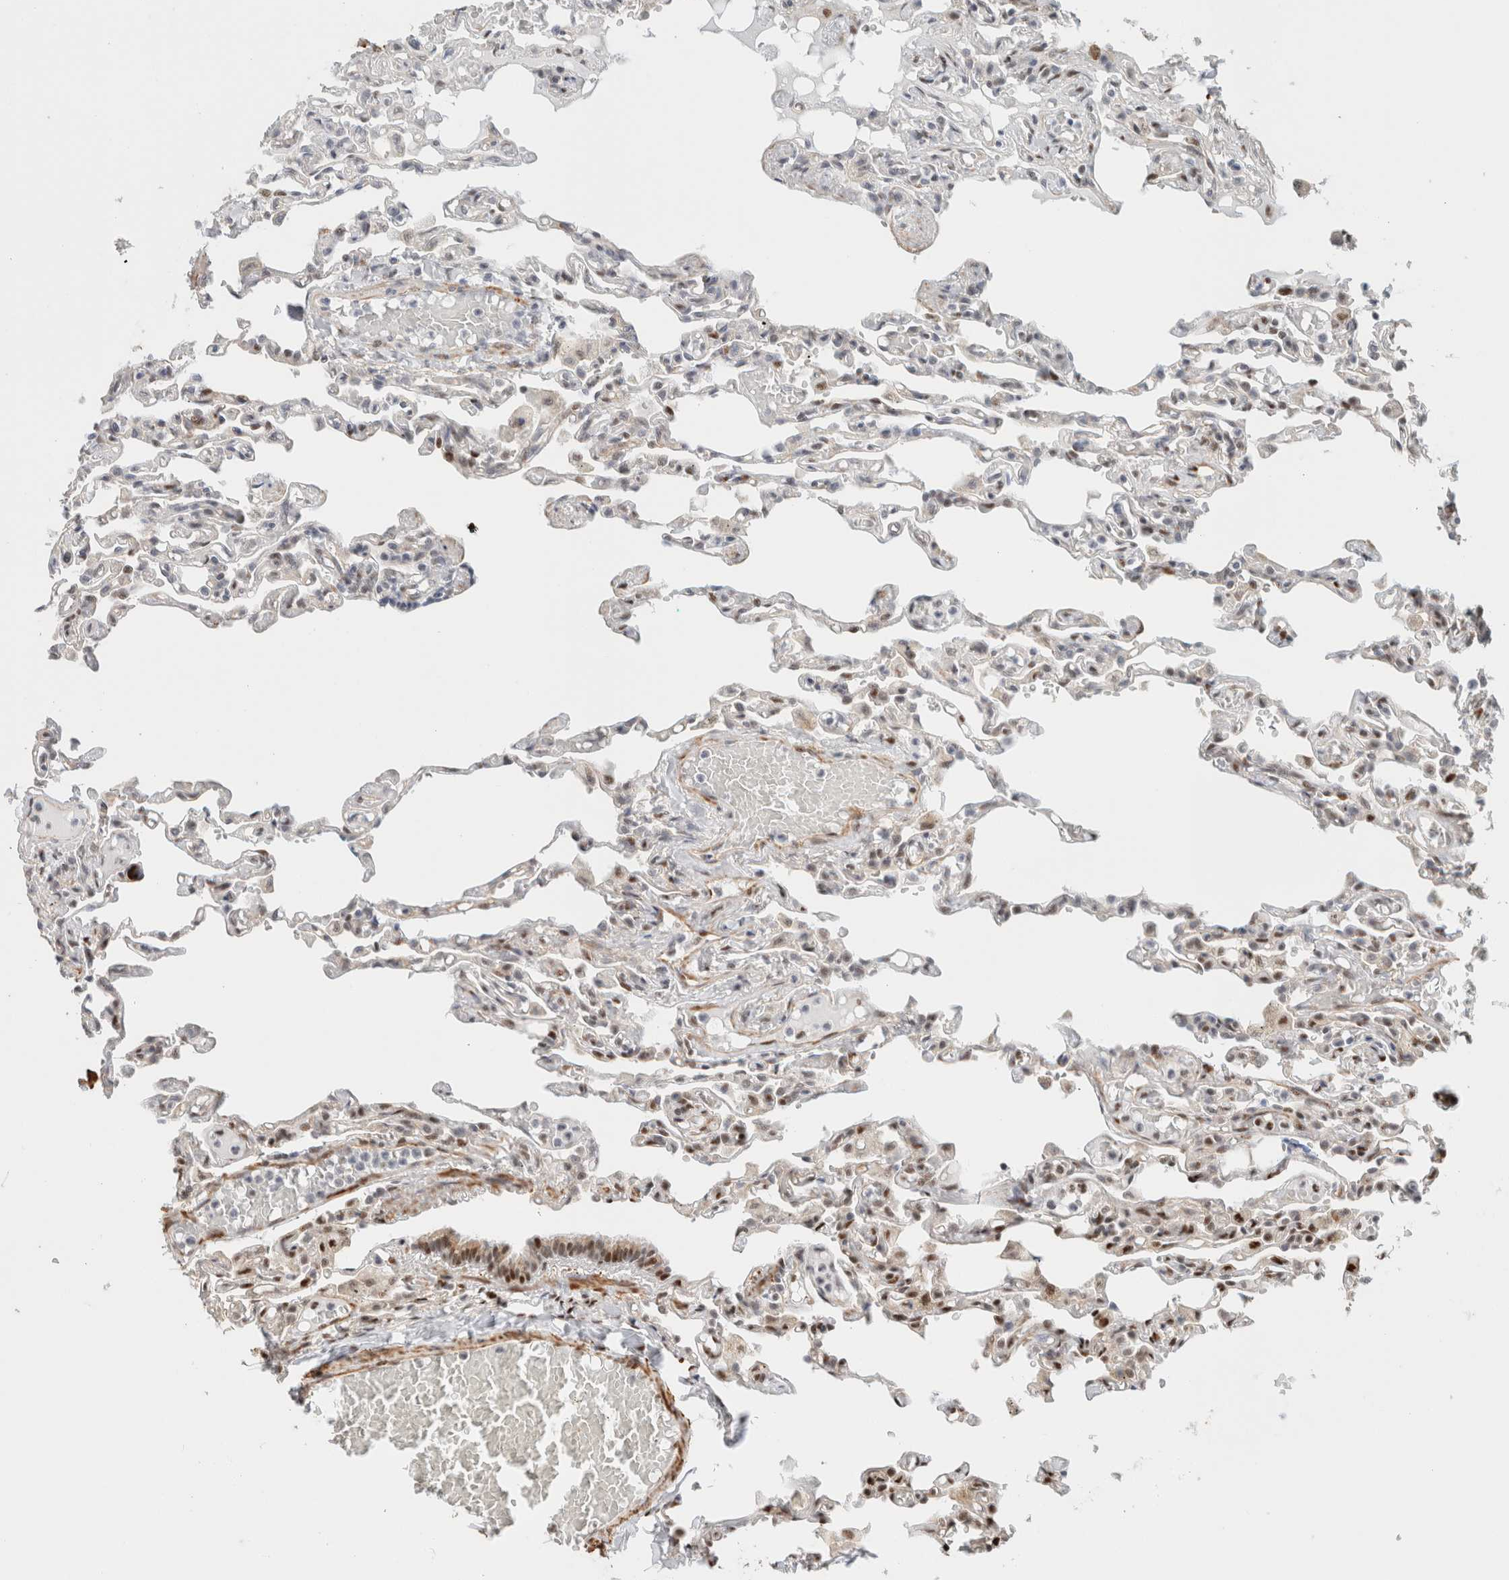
{"staining": {"intensity": "moderate", "quantity": "25%-75%", "location": "nuclear"}, "tissue": "lung", "cell_type": "Alveolar cells", "image_type": "normal", "snomed": [{"axis": "morphology", "description": "Normal tissue, NOS"}, {"axis": "topography", "description": "Lung"}], "caption": "Protein positivity by immunohistochemistry shows moderate nuclear staining in about 25%-75% of alveolar cells in normal lung.", "gene": "ID3", "patient": {"sex": "male", "age": 21}}